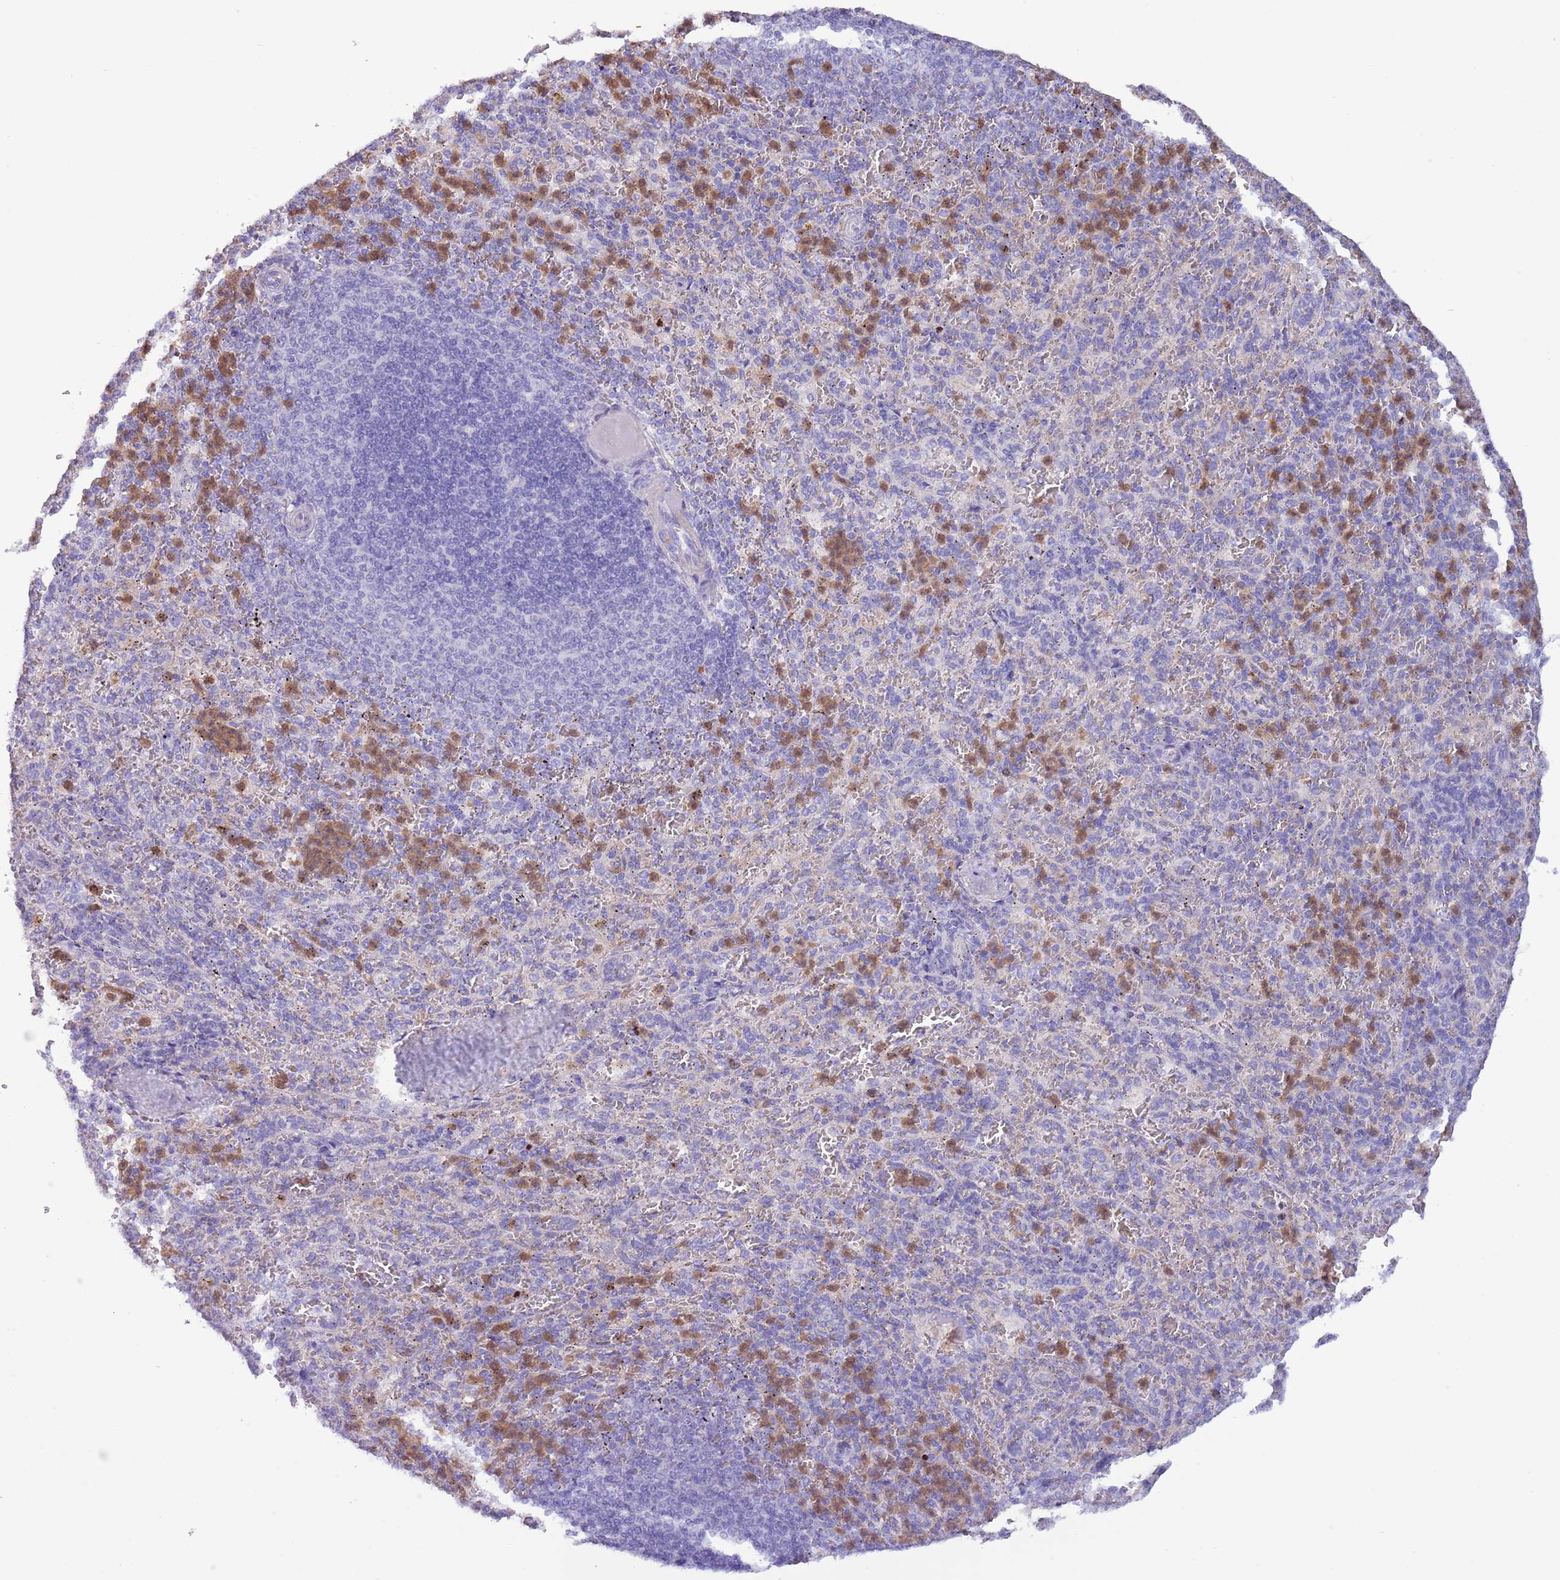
{"staining": {"intensity": "moderate", "quantity": "25%-75%", "location": "cytoplasmic/membranous,nuclear"}, "tissue": "spleen", "cell_type": "Cells in red pulp", "image_type": "normal", "snomed": [{"axis": "morphology", "description": "Normal tissue, NOS"}, {"axis": "topography", "description": "Spleen"}], "caption": "A brown stain shows moderate cytoplasmic/membranous,nuclear expression of a protein in cells in red pulp of benign spleen. The staining is performed using DAB (3,3'-diaminobenzidine) brown chromogen to label protein expression. The nuclei are counter-stained blue using hematoxylin.", "gene": "OR6M1", "patient": {"sex": "female", "age": 21}}